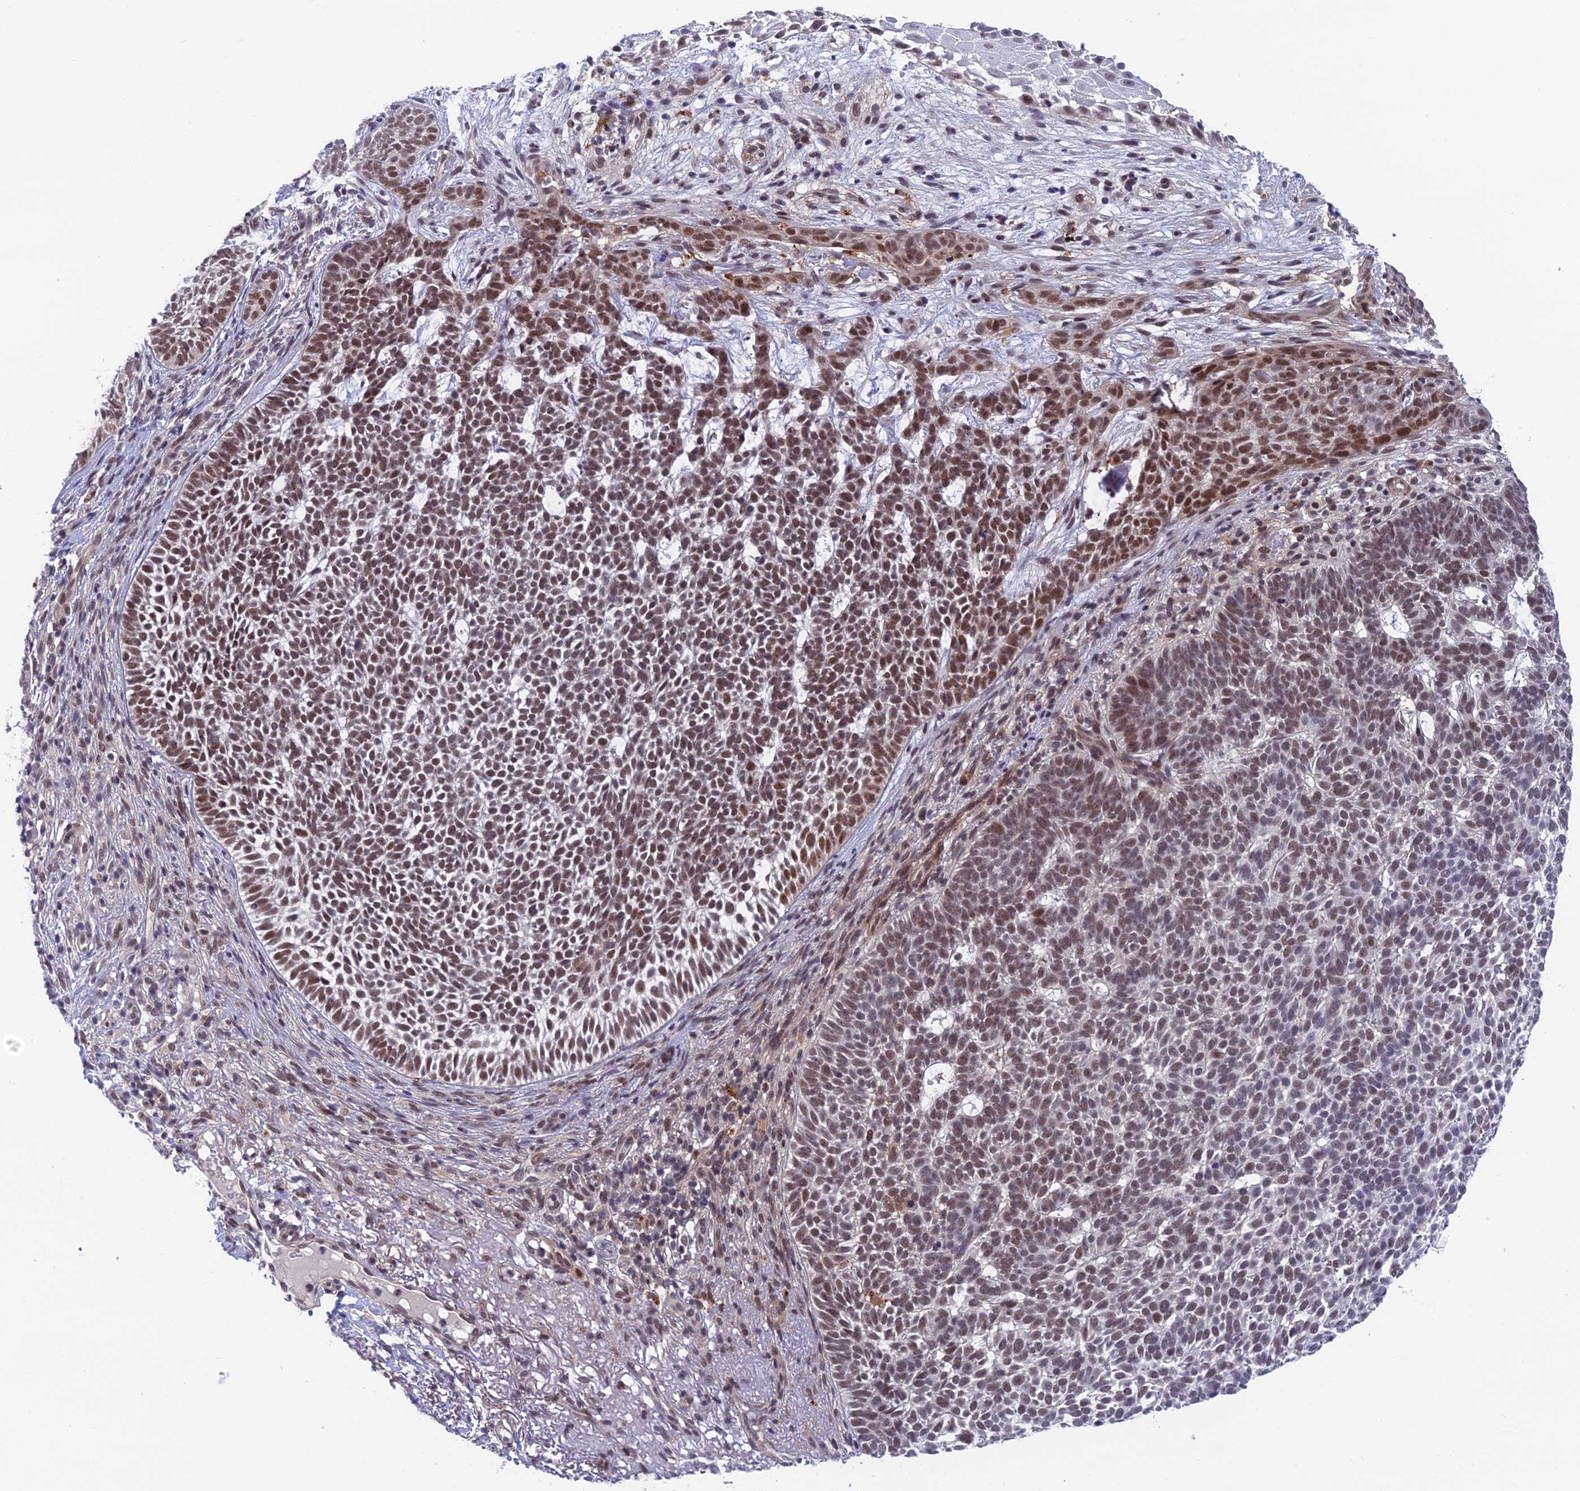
{"staining": {"intensity": "moderate", "quantity": ">75%", "location": "nuclear"}, "tissue": "skin cancer", "cell_type": "Tumor cells", "image_type": "cancer", "snomed": [{"axis": "morphology", "description": "Basal cell carcinoma"}, {"axis": "topography", "description": "Skin"}], "caption": "Protein expression analysis of skin cancer exhibits moderate nuclear staining in approximately >75% of tumor cells.", "gene": "NSMCE1", "patient": {"sex": "female", "age": 78}}